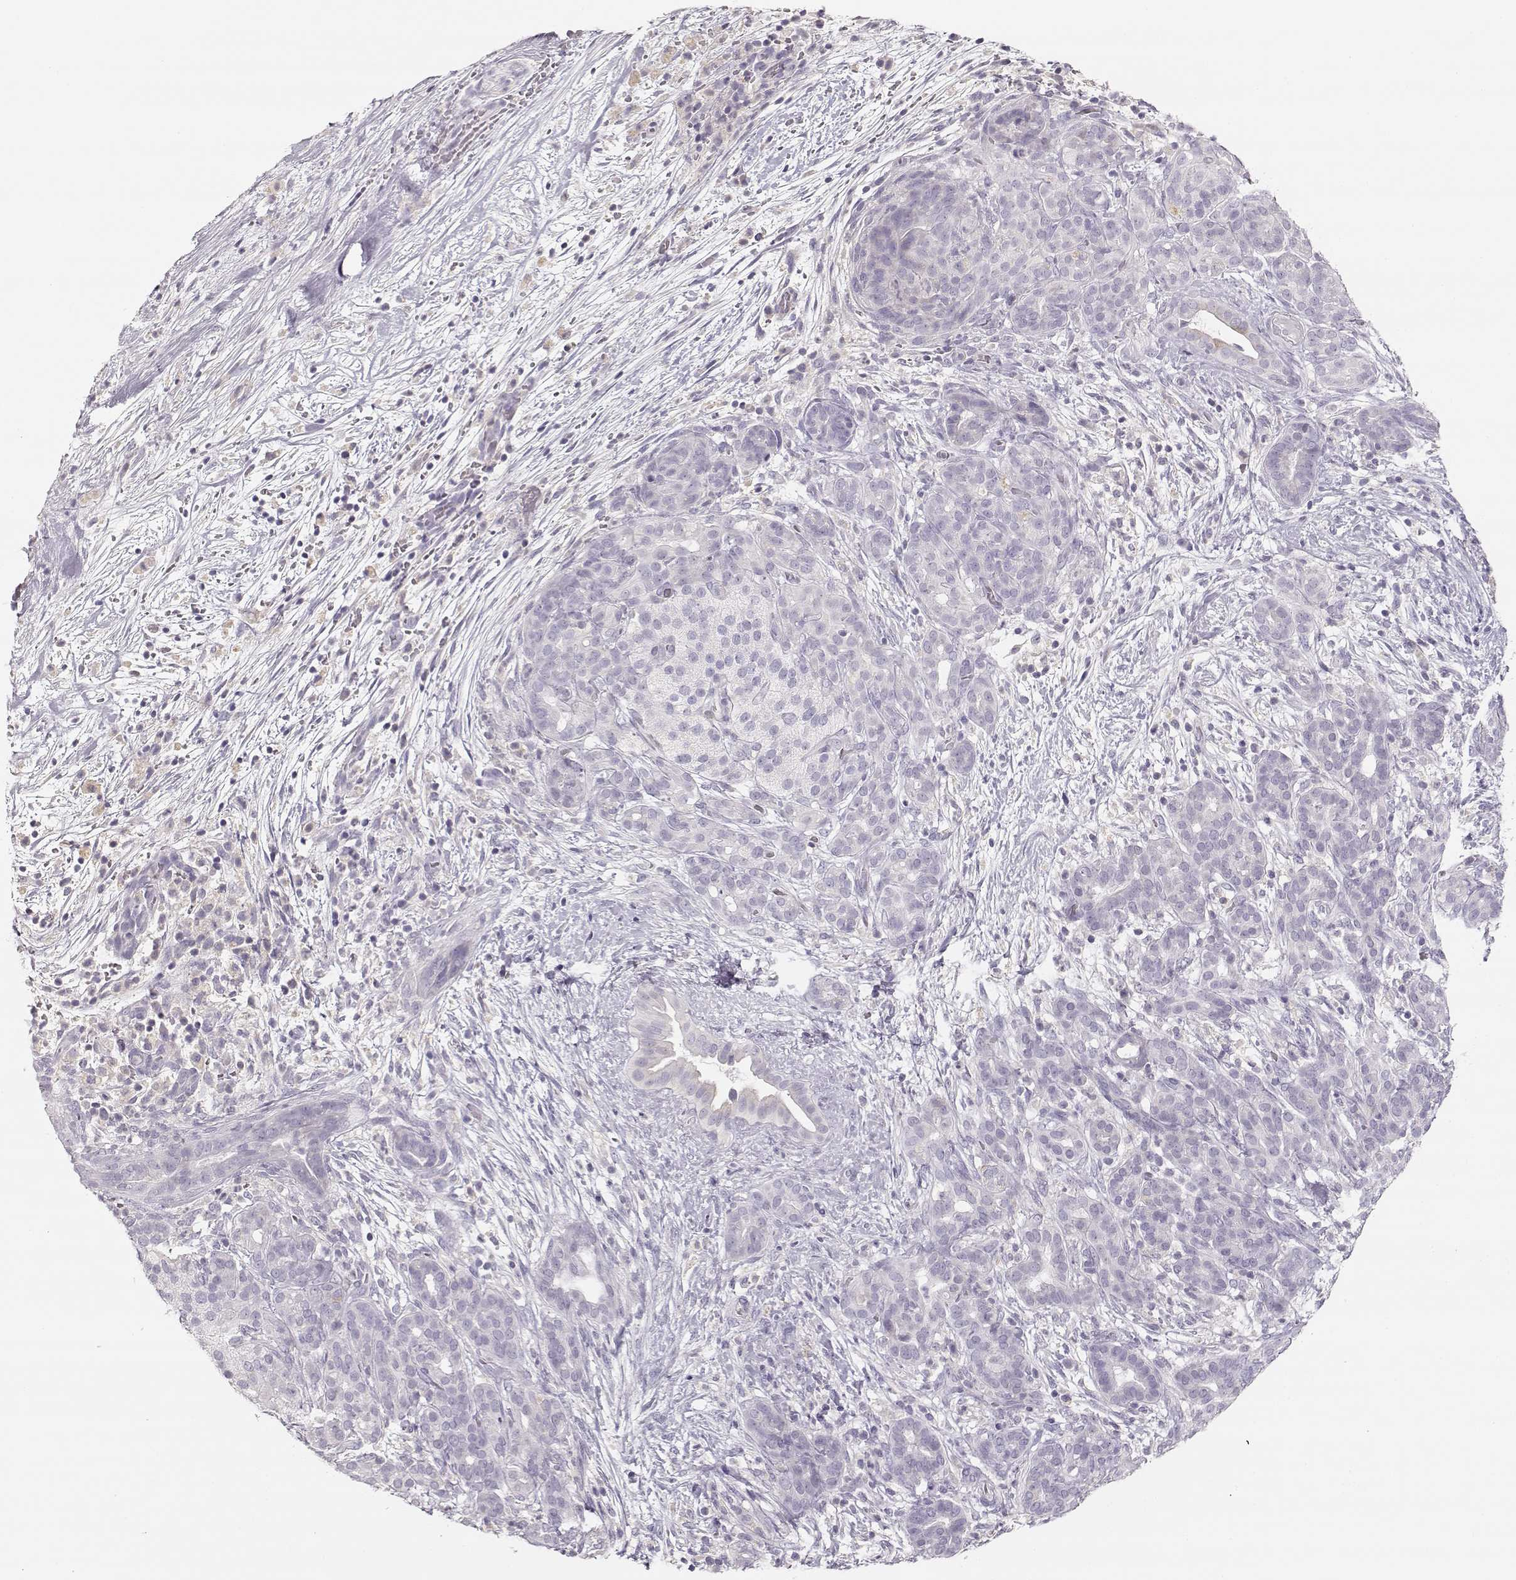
{"staining": {"intensity": "negative", "quantity": "none", "location": "none"}, "tissue": "pancreatic cancer", "cell_type": "Tumor cells", "image_type": "cancer", "snomed": [{"axis": "morphology", "description": "Adenocarcinoma, NOS"}, {"axis": "topography", "description": "Pancreas"}], "caption": "Immunohistochemical staining of human pancreatic cancer demonstrates no significant positivity in tumor cells.", "gene": "LEPR", "patient": {"sex": "male", "age": 44}}